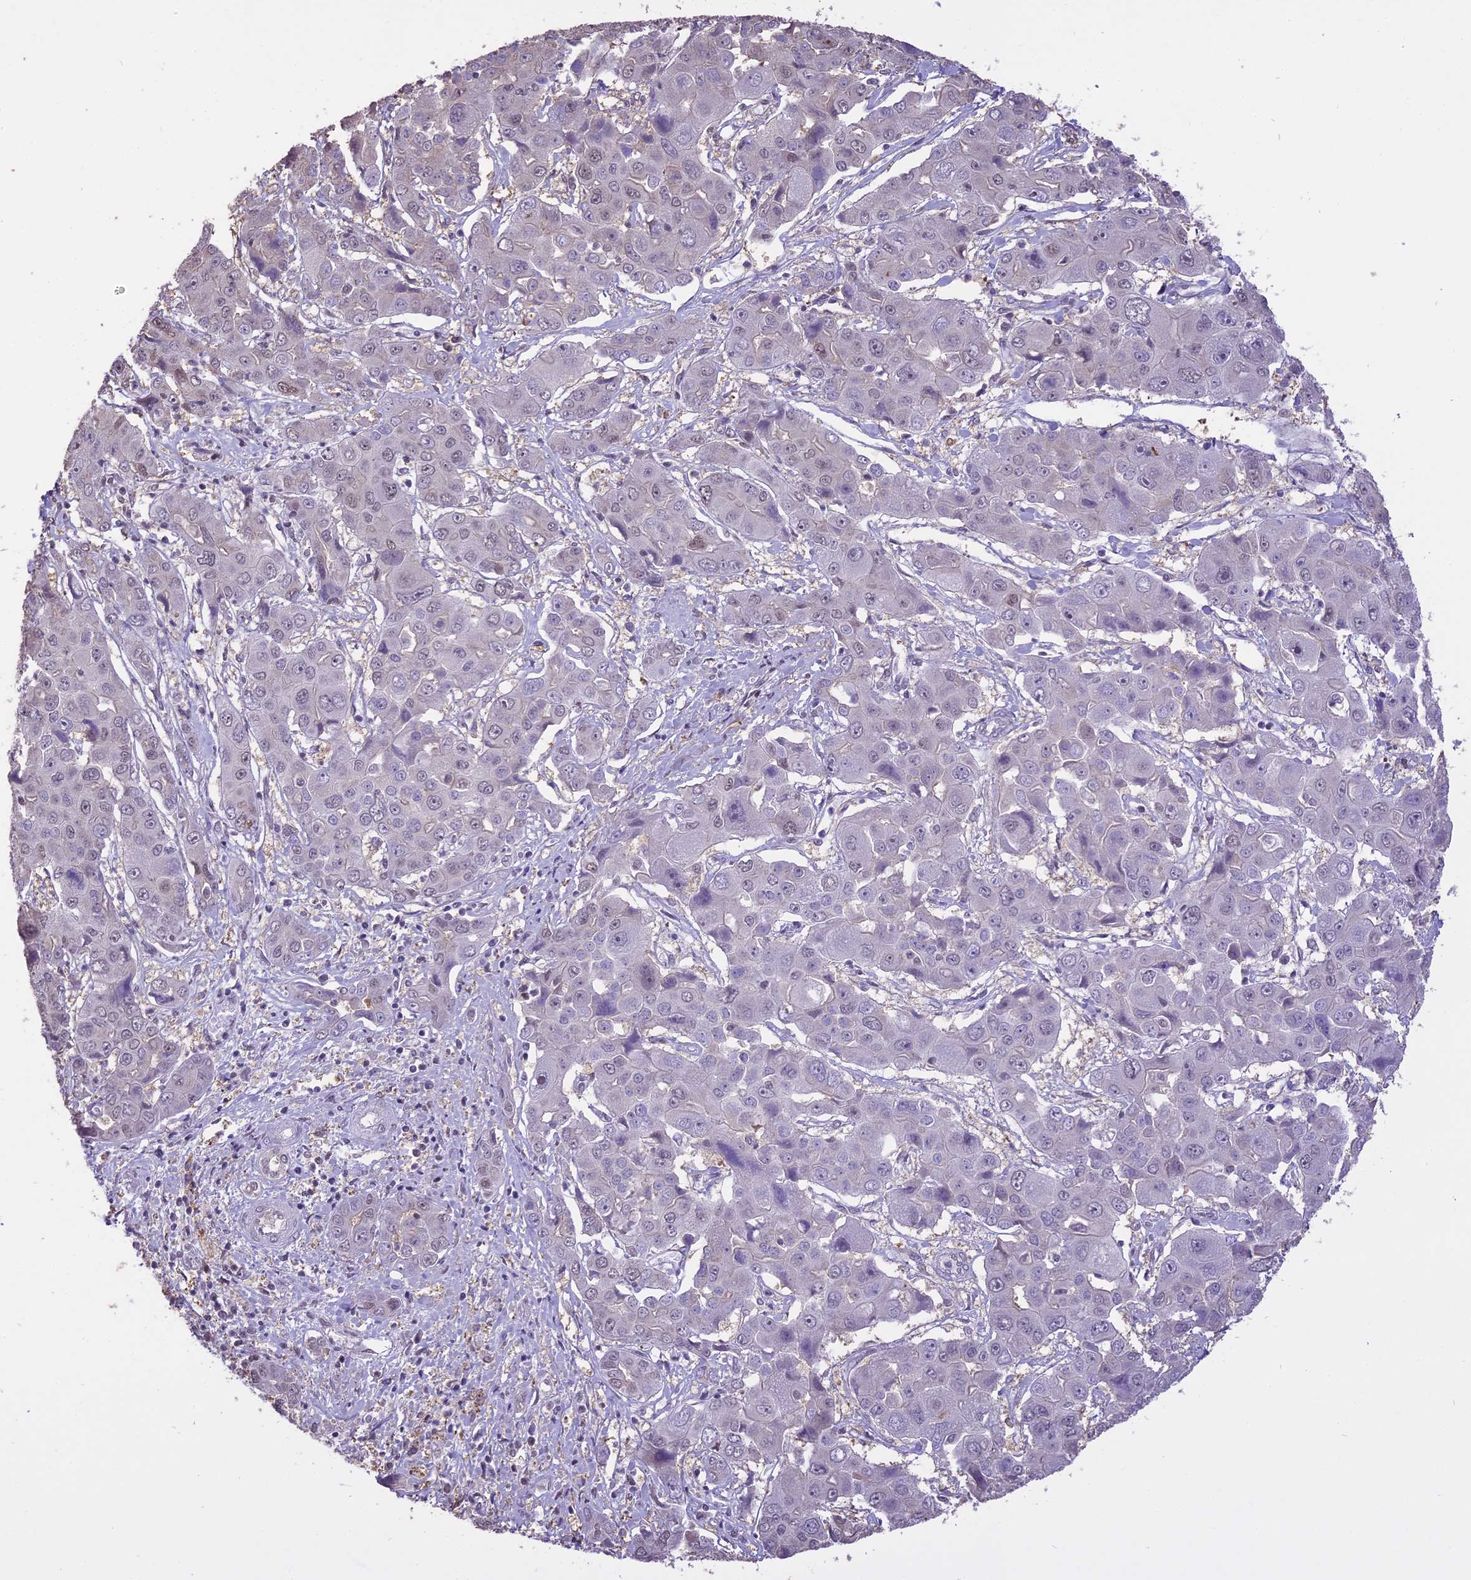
{"staining": {"intensity": "weak", "quantity": "<25%", "location": "nuclear"}, "tissue": "liver cancer", "cell_type": "Tumor cells", "image_type": "cancer", "snomed": [{"axis": "morphology", "description": "Cholangiocarcinoma"}, {"axis": "topography", "description": "Liver"}], "caption": "Immunohistochemical staining of human liver cancer (cholangiocarcinoma) shows no significant positivity in tumor cells.", "gene": "TIGD7", "patient": {"sex": "male", "age": 67}}